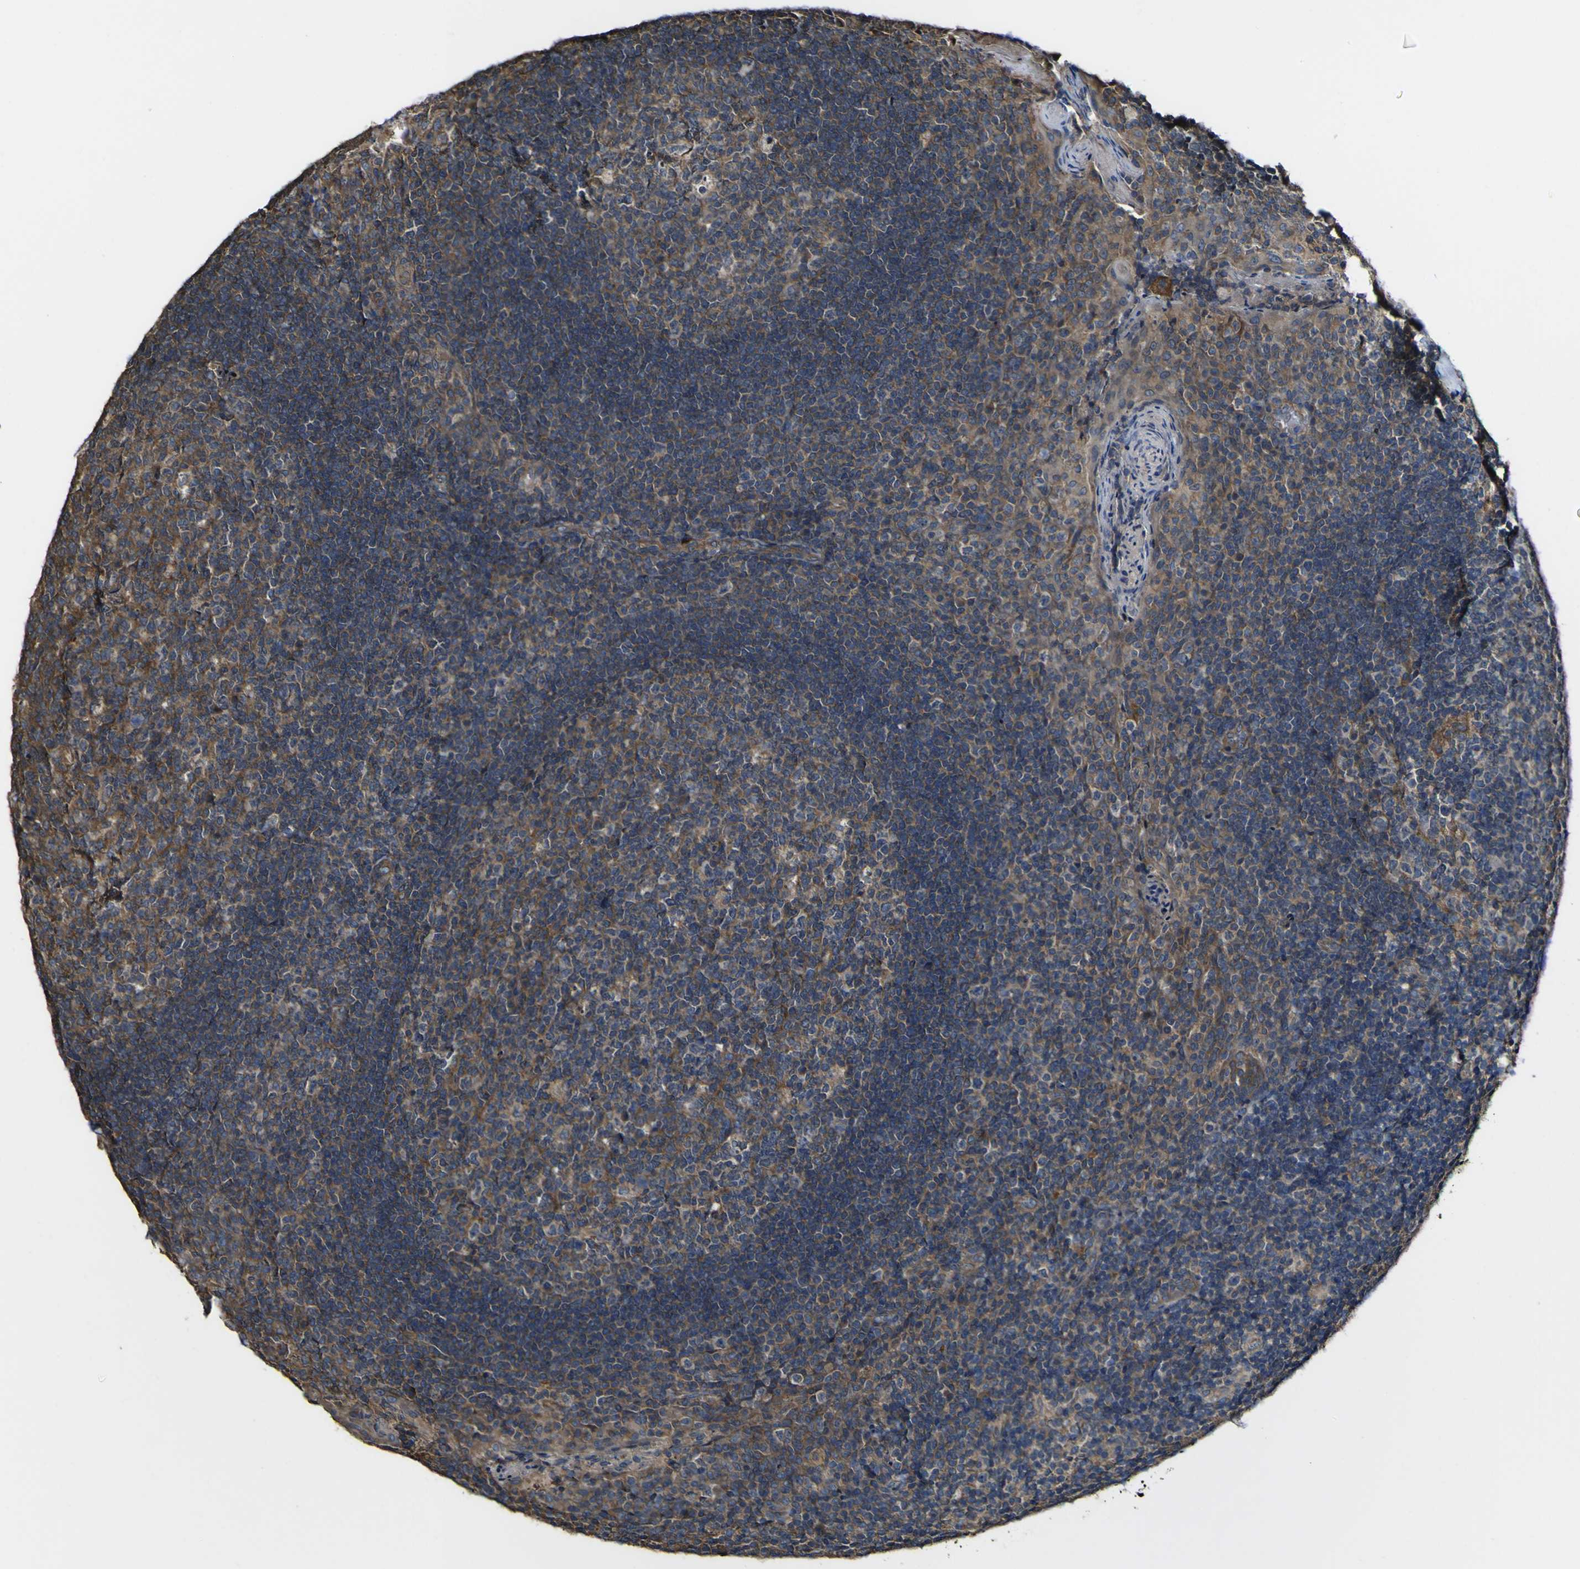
{"staining": {"intensity": "strong", "quantity": "25%-75%", "location": "cytoplasmic/membranous"}, "tissue": "tonsil", "cell_type": "Germinal center cells", "image_type": "normal", "snomed": [{"axis": "morphology", "description": "Normal tissue, NOS"}, {"axis": "topography", "description": "Tonsil"}], "caption": "A high amount of strong cytoplasmic/membranous positivity is appreciated in about 25%-75% of germinal center cells in normal tonsil. The staining is performed using DAB (3,3'-diaminobenzidine) brown chromogen to label protein expression. The nuclei are counter-stained blue using hematoxylin.", "gene": "NAALADL2", "patient": {"sex": "male", "age": 17}}